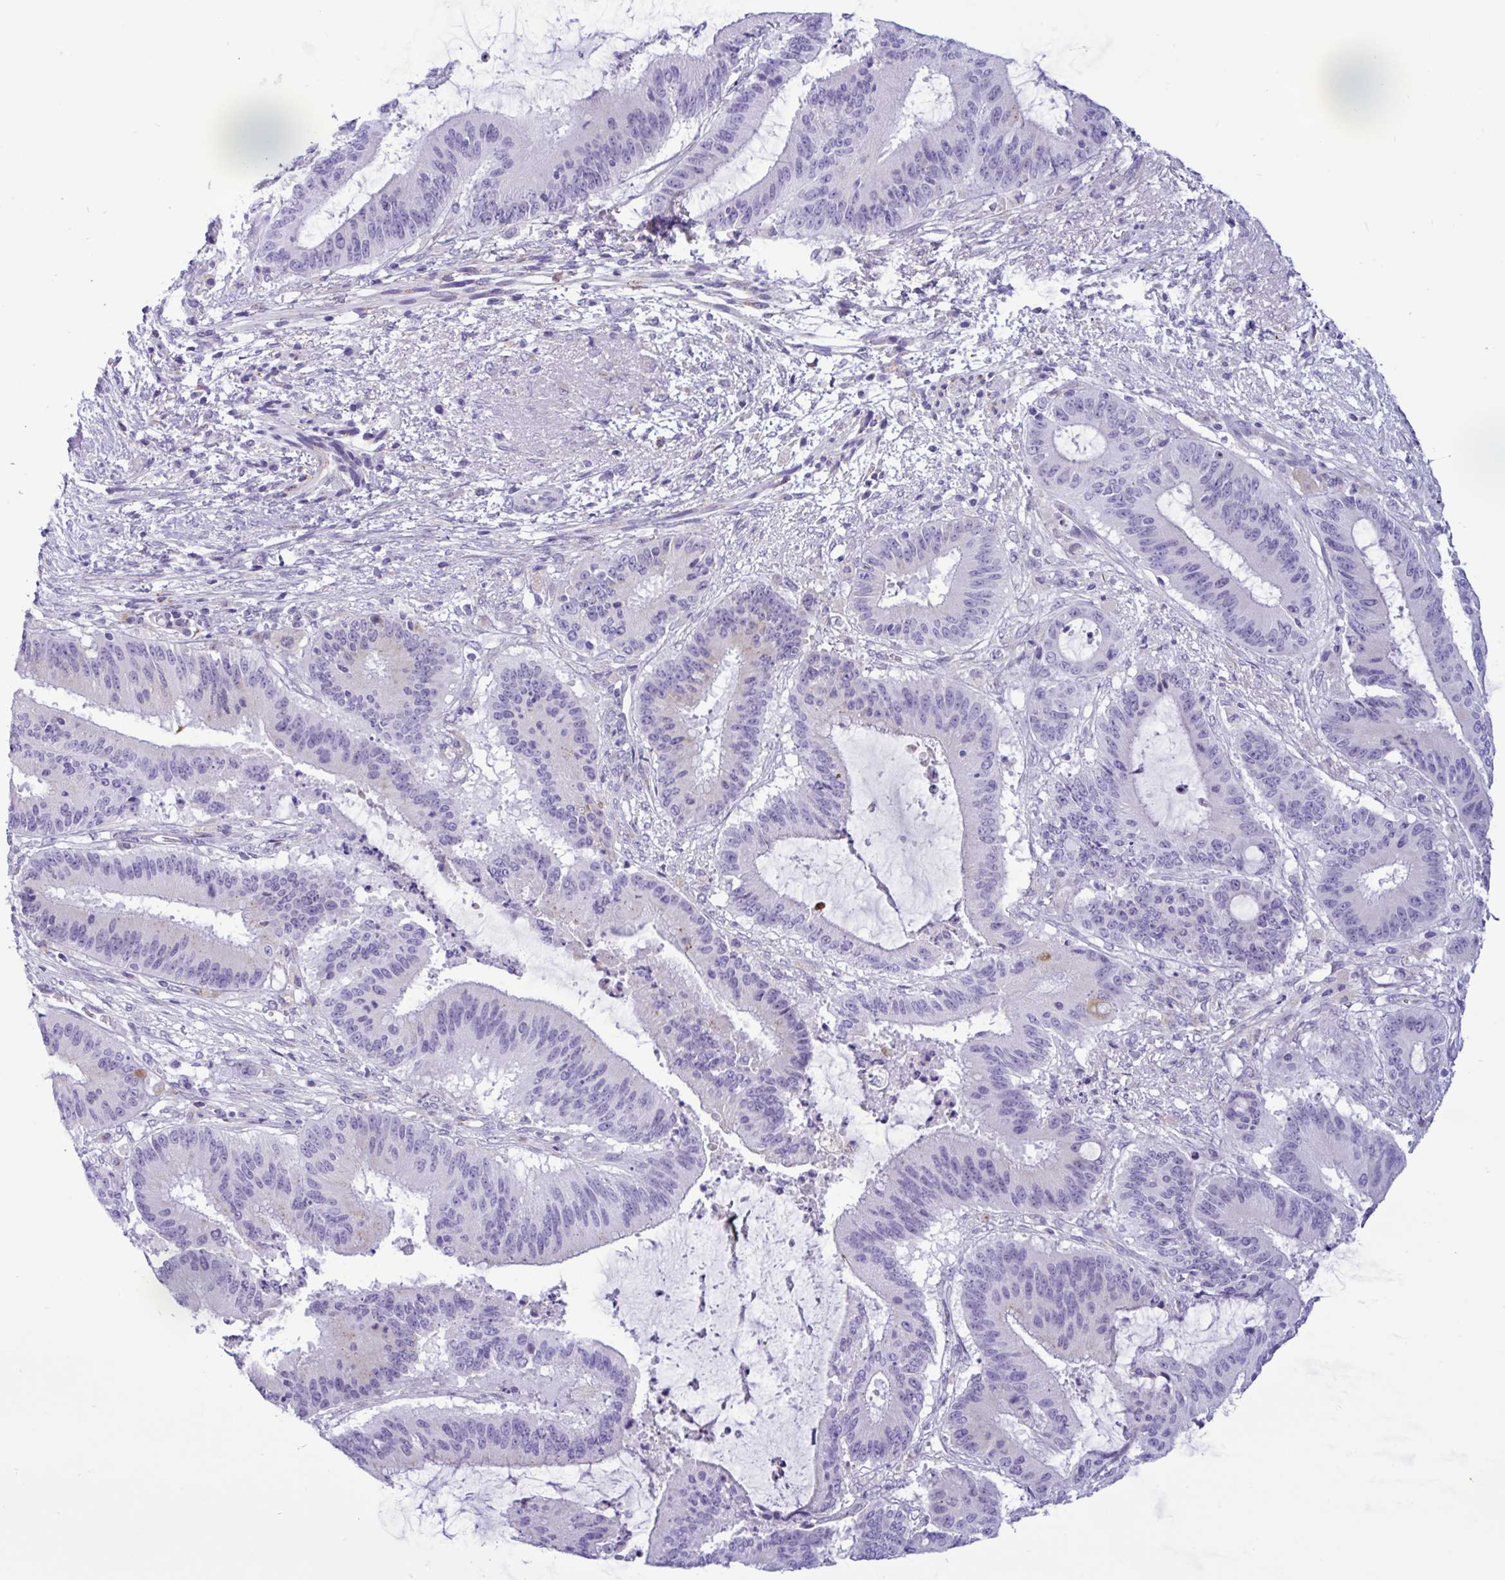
{"staining": {"intensity": "negative", "quantity": "none", "location": "none"}, "tissue": "liver cancer", "cell_type": "Tumor cells", "image_type": "cancer", "snomed": [{"axis": "morphology", "description": "Normal tissue, NOS"}, {"axis": "morphology", "description": "Cholangiocarcinoma"}, {"axis": "topography", "description": "Liver"}, {"axis": "topography", "description": "Peripheral nerve tissue"}], "caption": "High magnification brightfield microscopy of liver cancer (cholangiocarcinoma) stained with DAB (3,3'-diaminobenzidine) (brown) and counterstained with hematoxylin (blue): tumor cells show no significant staining.", "gene": "SREBF1", "patient": {"sex": "female", "age": 73}}